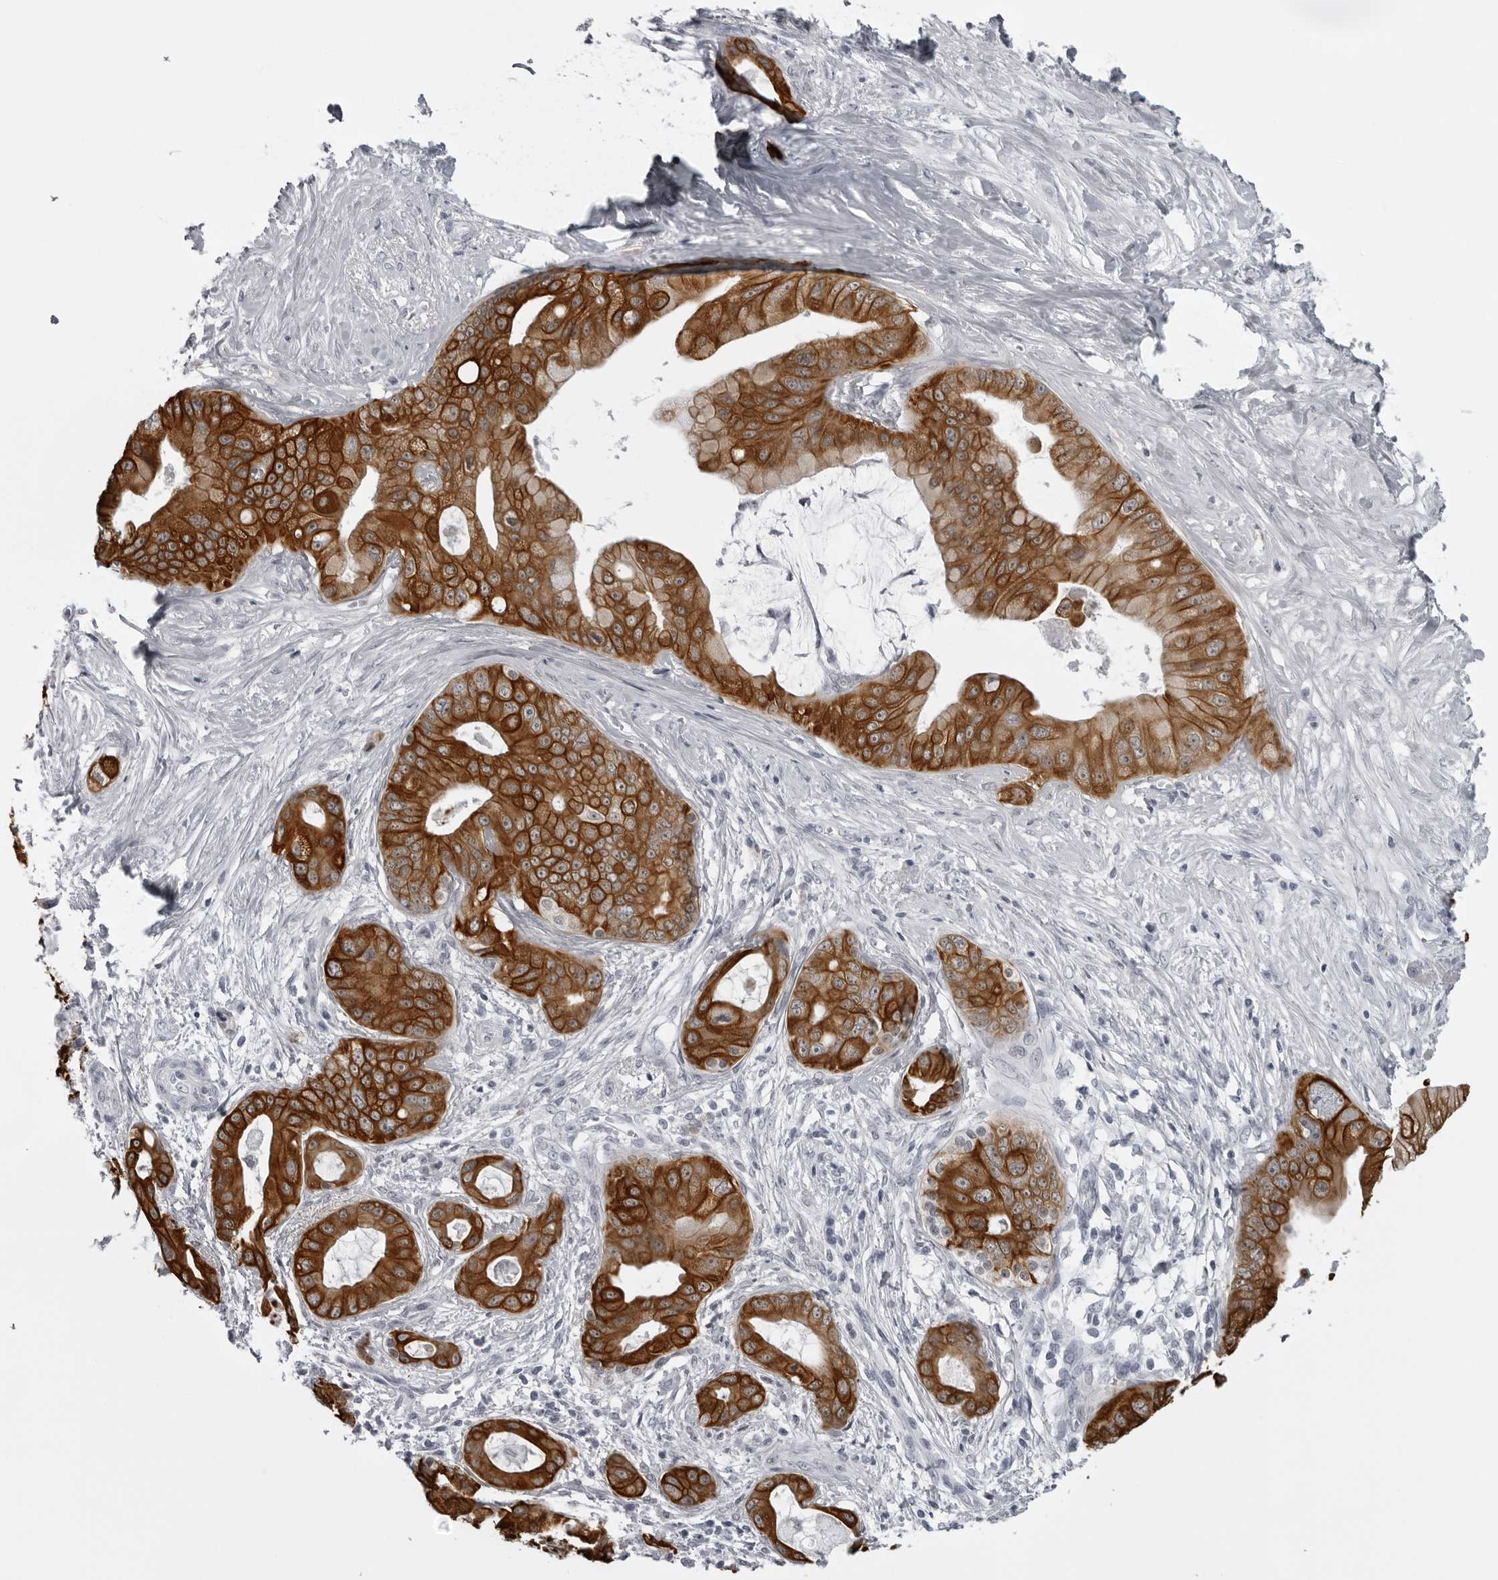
{"staining": {"intensity": "strong", "quantity": ">75%", "location": "cytoplasmic/membranous"}, "tissue": "pancreatic cancer", "cell_type": "Tumor cells", "image_type": "cancer", "snomed": [{"axis": "morphology", "description": "Adenocarcinoma, NOS"}, {"axis": "topography", "description": "Pancreas"}], "caption": "Human pancreatic adenocarcinoma stained with a brown dye displays strong cytoplasmic/membranous positive expression in approximately >75% of tumor cells.", "gene": "UROD", "patient": {"sex": "female", "age": 75}}